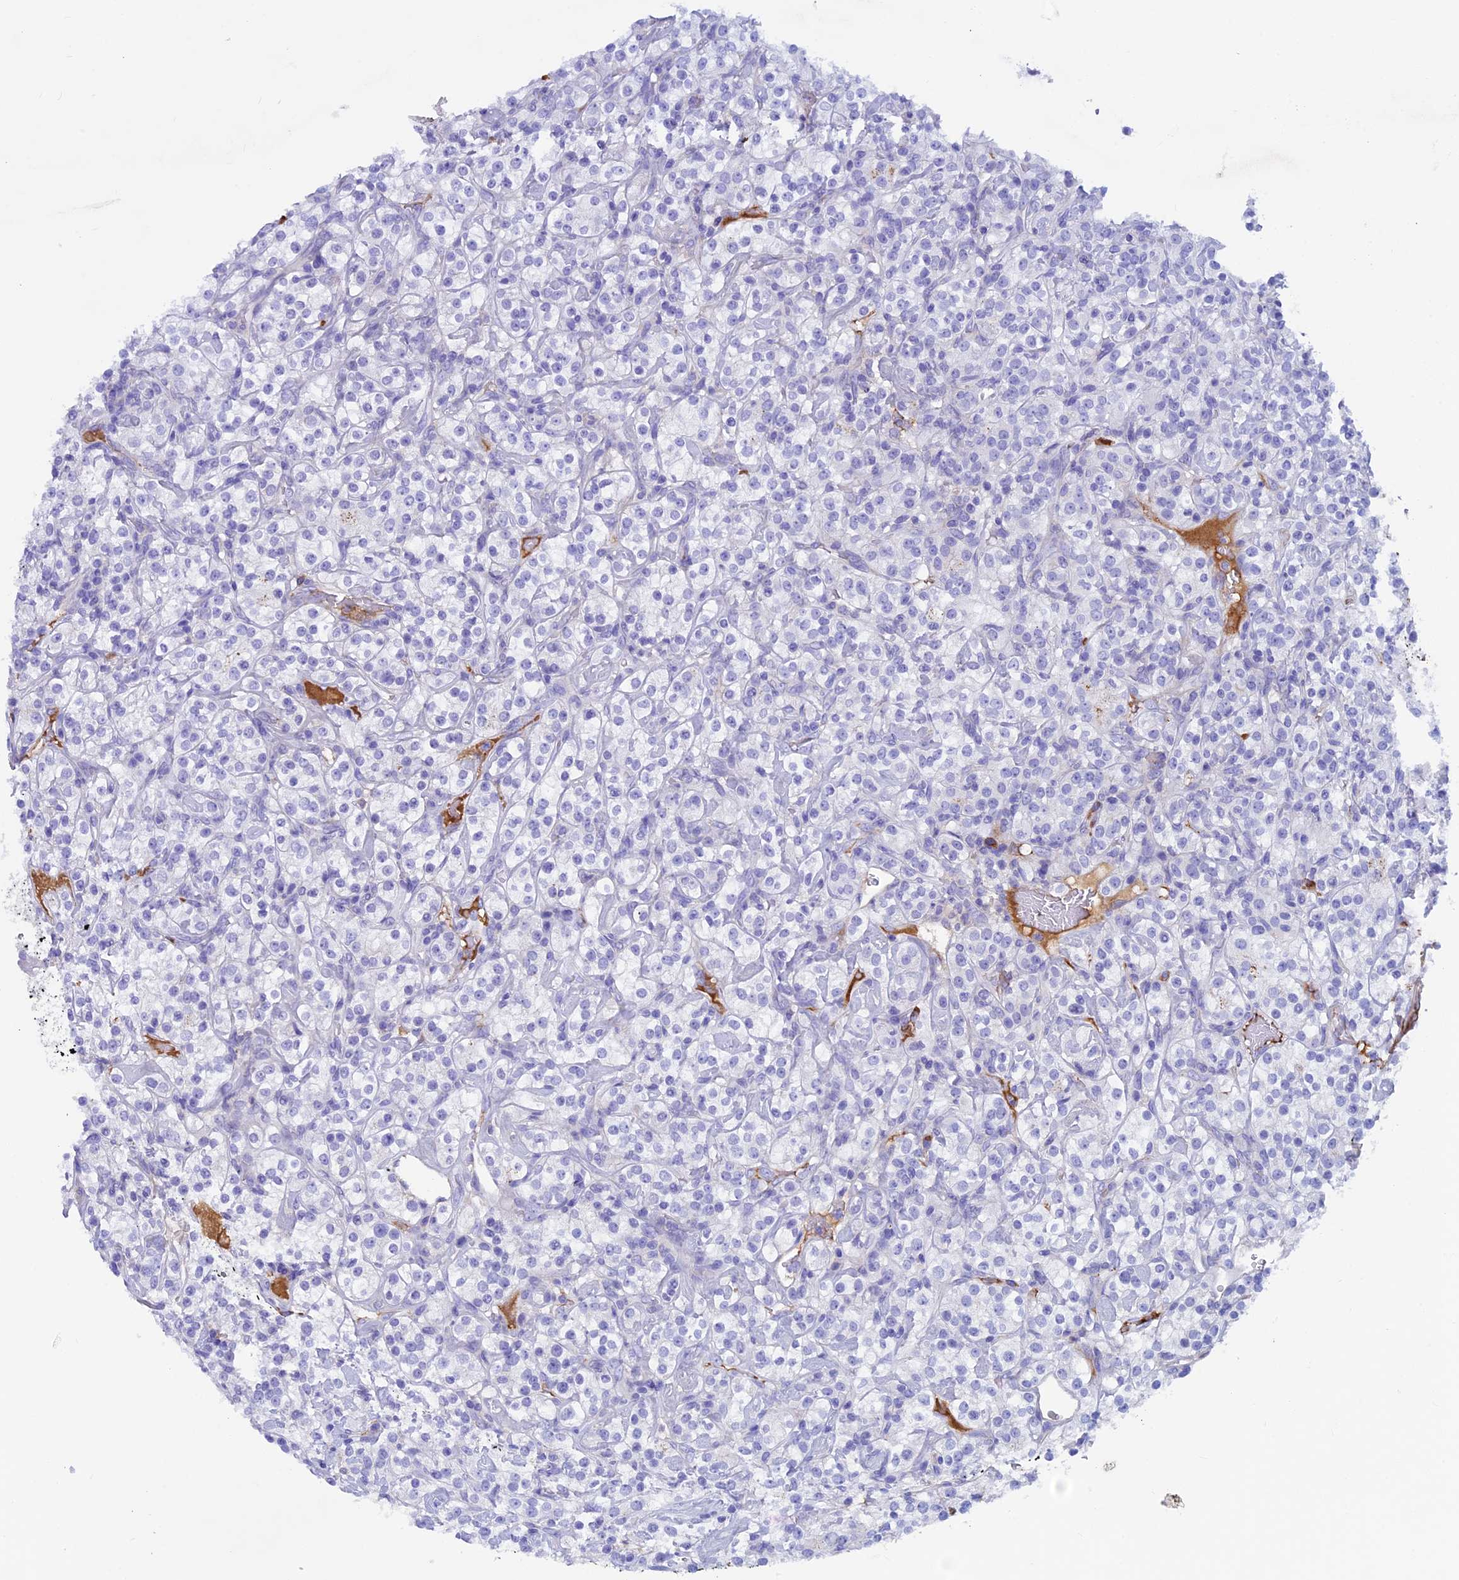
{"staining": {"intensity": "negative", "quantity": "none", "location": "none"}, "tissue": "renal cancer", "cell_type": "Tumor cells", "image_type": "cancer", "snomed": [{"axis": "morphology", "description": "Adenocarcinoma, NOS"}, {"axis": "topography", "description": "Kidney"}], "caption": "DAB (3,3'-diaminobenzidine) immunohistochemical staining of human renal cancer (adenocarcinoma) reveals no significant staining in tumor cells.", "gene": "IGSF6", "patient": {"sex": "male", "age": 77}}